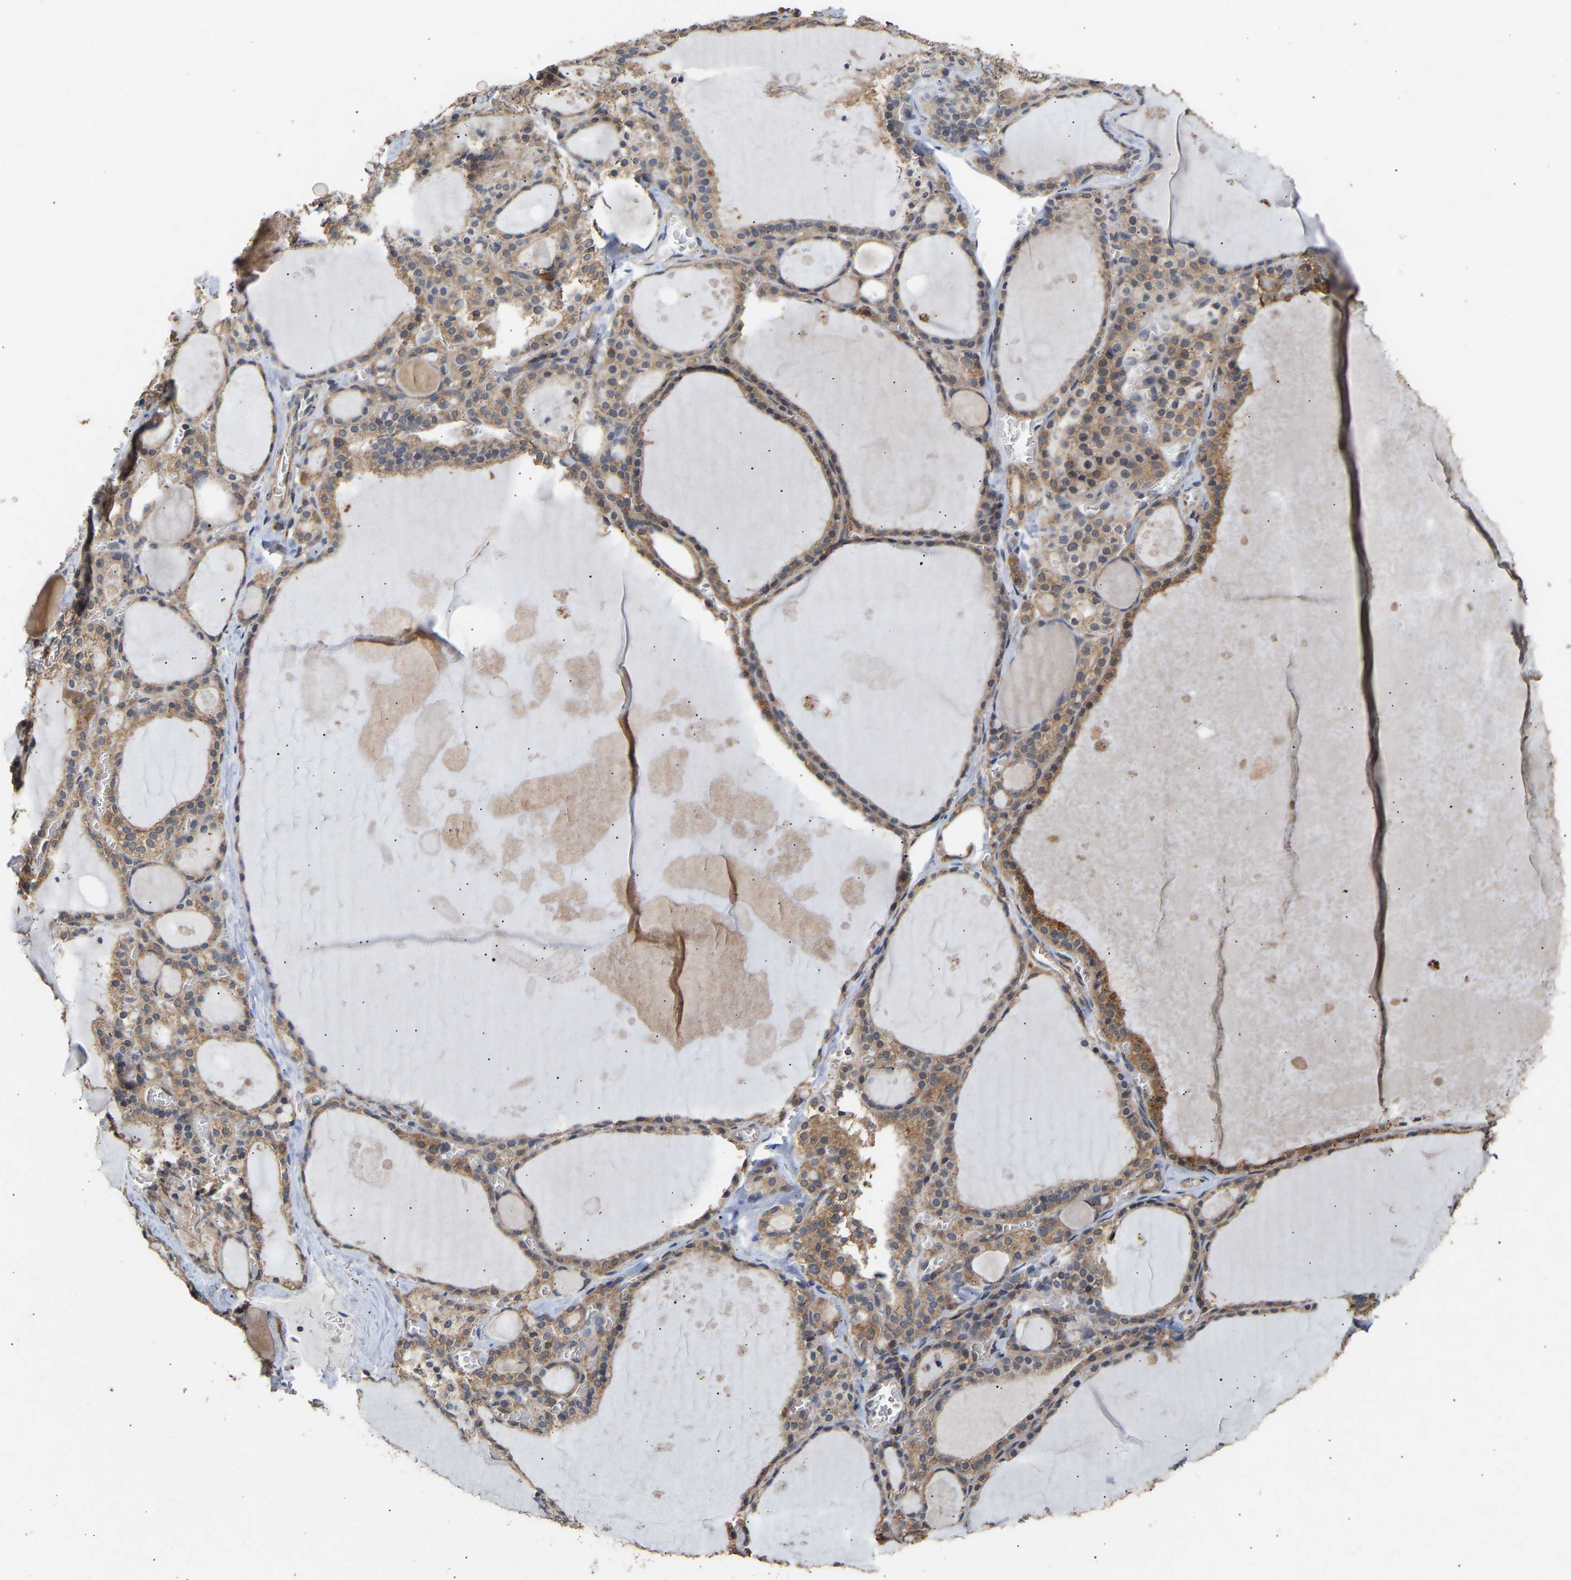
{"staining": {"intensity": "moderate", "quantity": ">75%", "location": "cytoplasmic/membranous"}, "tissue": "thyroid gland", "cell_type": "Glandular cells", "image_type": "normal", "snomed": [{"axis": "morphology", "description": "Normal tissue, NOS"}, {"axis": "topography", "description": "Thyroid gland"}], "caption": "Immunohistochemistry (DAB (3,3'-diaminobenzidine)) staining of unremarkable thyroid gland reveals moderate cytoplasmic/membranous protein expression in about >75% of glandular cells.", "gene": "ZNF26", "patient": {"sex": "male", "age": 56}}